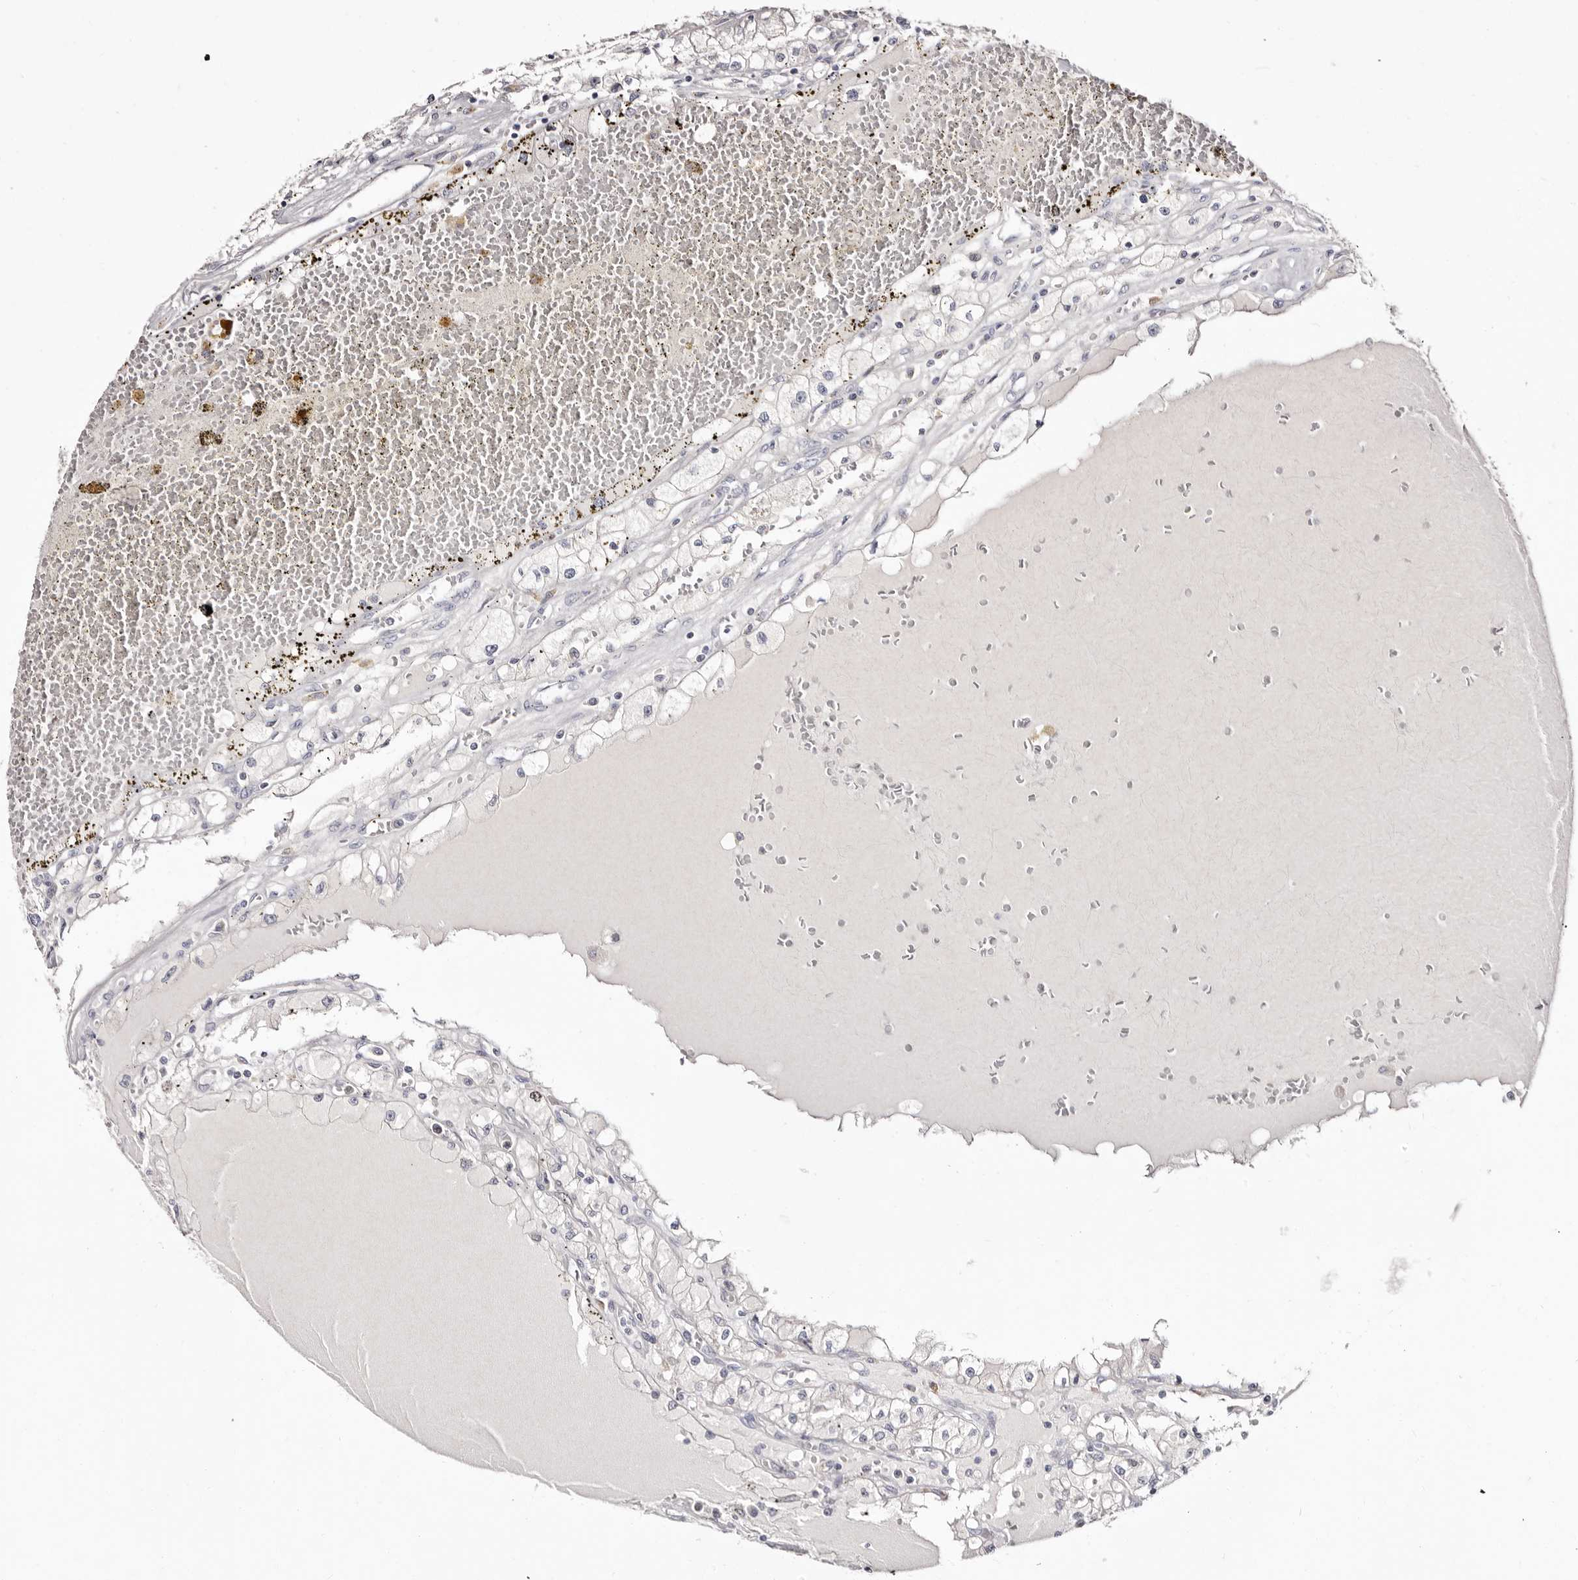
{"staining": {"intensity": "negative", "quantity": "none", "location": "none"}, "tissue": "renal cancer", "cell_type": "Tumor cells", "image_type": "cancer", "snomed": [{"axis": "morphology", "description": "Adenocarcinoma, NOS"}, {"axis": "topography", "description": "Kidney"}], "caption": "Immunohistochemistry (IHC) of human adenocarcinoma (renal) reveals no staining in tumor cells. (DAB (3,3'-diaminobenzidine) IHC, high magnification).", "gene": "CDCA8", "patient": {"sex": "male", "age": 56}}